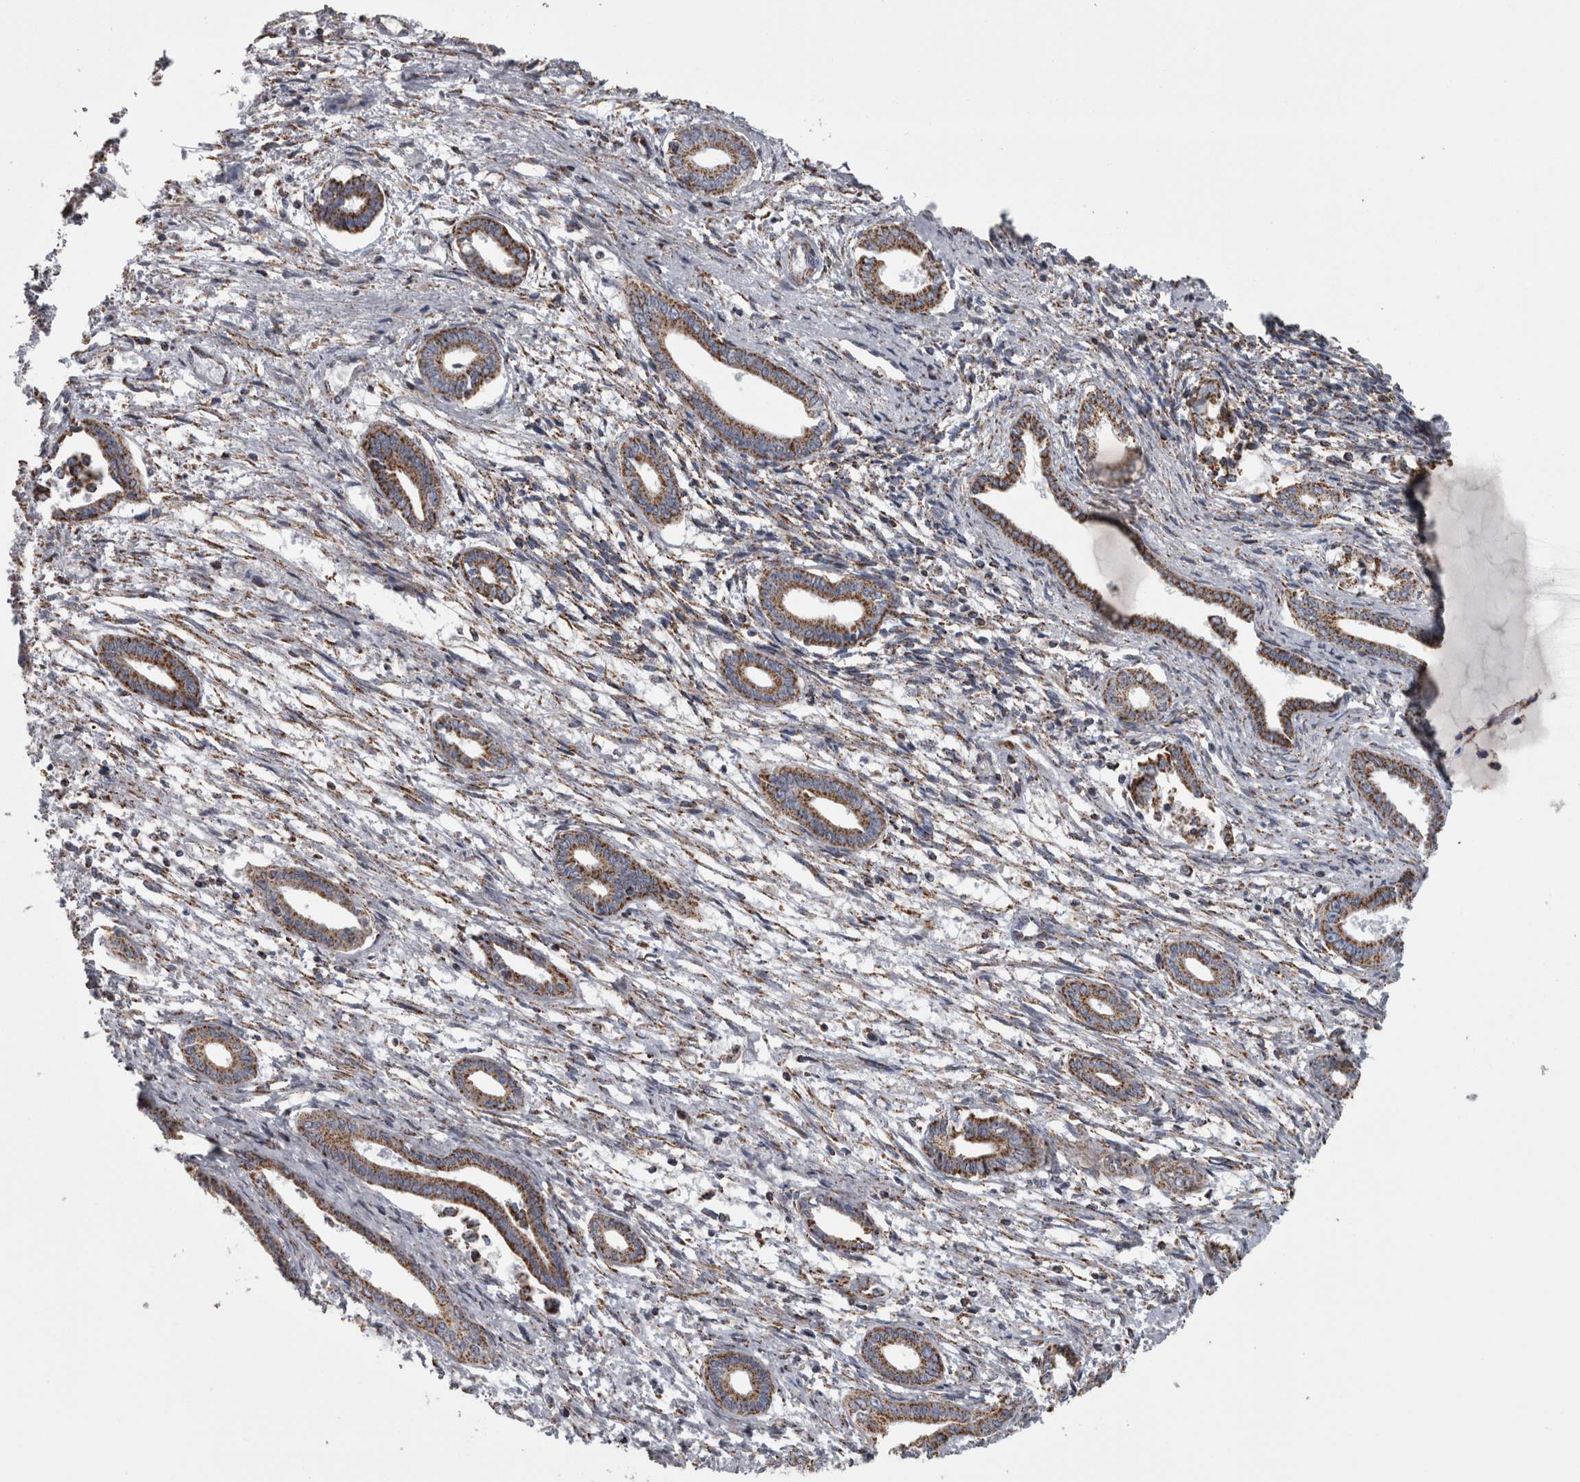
{"staining": {"intensity": "weak", "quantity": "25%-75%", "location": "cytoplasmic/membranous"}, "tissue": "endometrium", "cell_type": "Cells in endometrial stroma", "image_type": "normal", "snomed": [{"axis": "morphology", "description": "Normal tissue, NOS"}, {"axis": "topography", "description": "Endometrium"}], "caption": "Weak cytoplasmic/membranous expression for a protein is seen in approximately 25%-75% of cells in endometrial stroma of normal endometrium using immunohistochemistry (IHC).", "gene": "MDH2", "patient": {"sex": "female", "age": 56}}